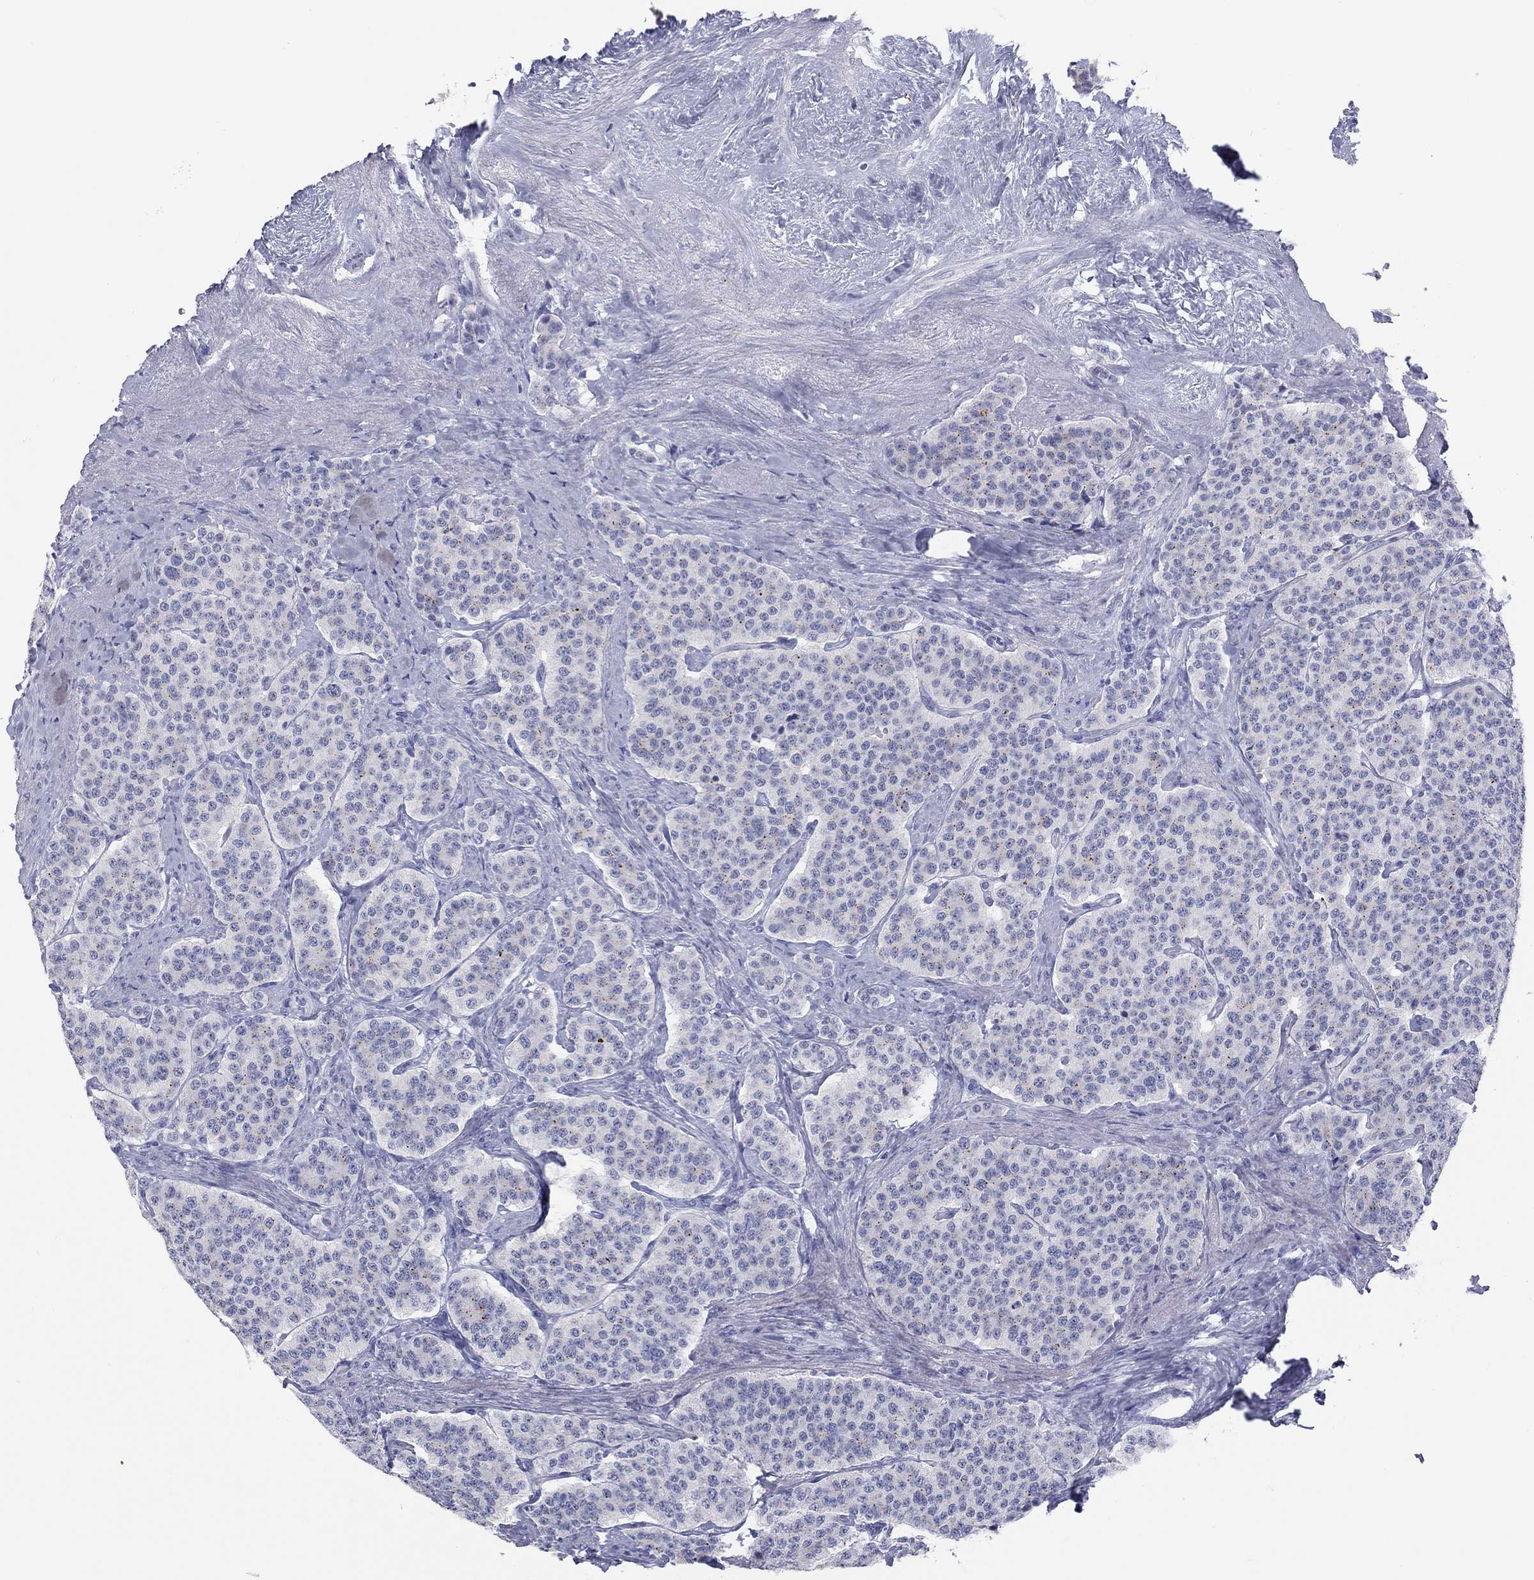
{"staining": {"intensity": "strong", "quantity": "<25%", "location": "cytoplasmic/membranous"}, "tissue": "carcinoid", "cell_type": "Tumor cells", "image_type": "cancer", "snomed": [{"axis": "morphology", "description": "Carcinoid, malignant, NOS"}, {"axis": "topography", "description": "Small intestine"}], "caption": "The photomicrograph reveals a brown stain indicating the presence of a protein in the cytoplasmic/membranous of tumor cells in malignant carcinoid.", "gene": "CPNE6", "patient": {"sex": "female", "age": 58}}